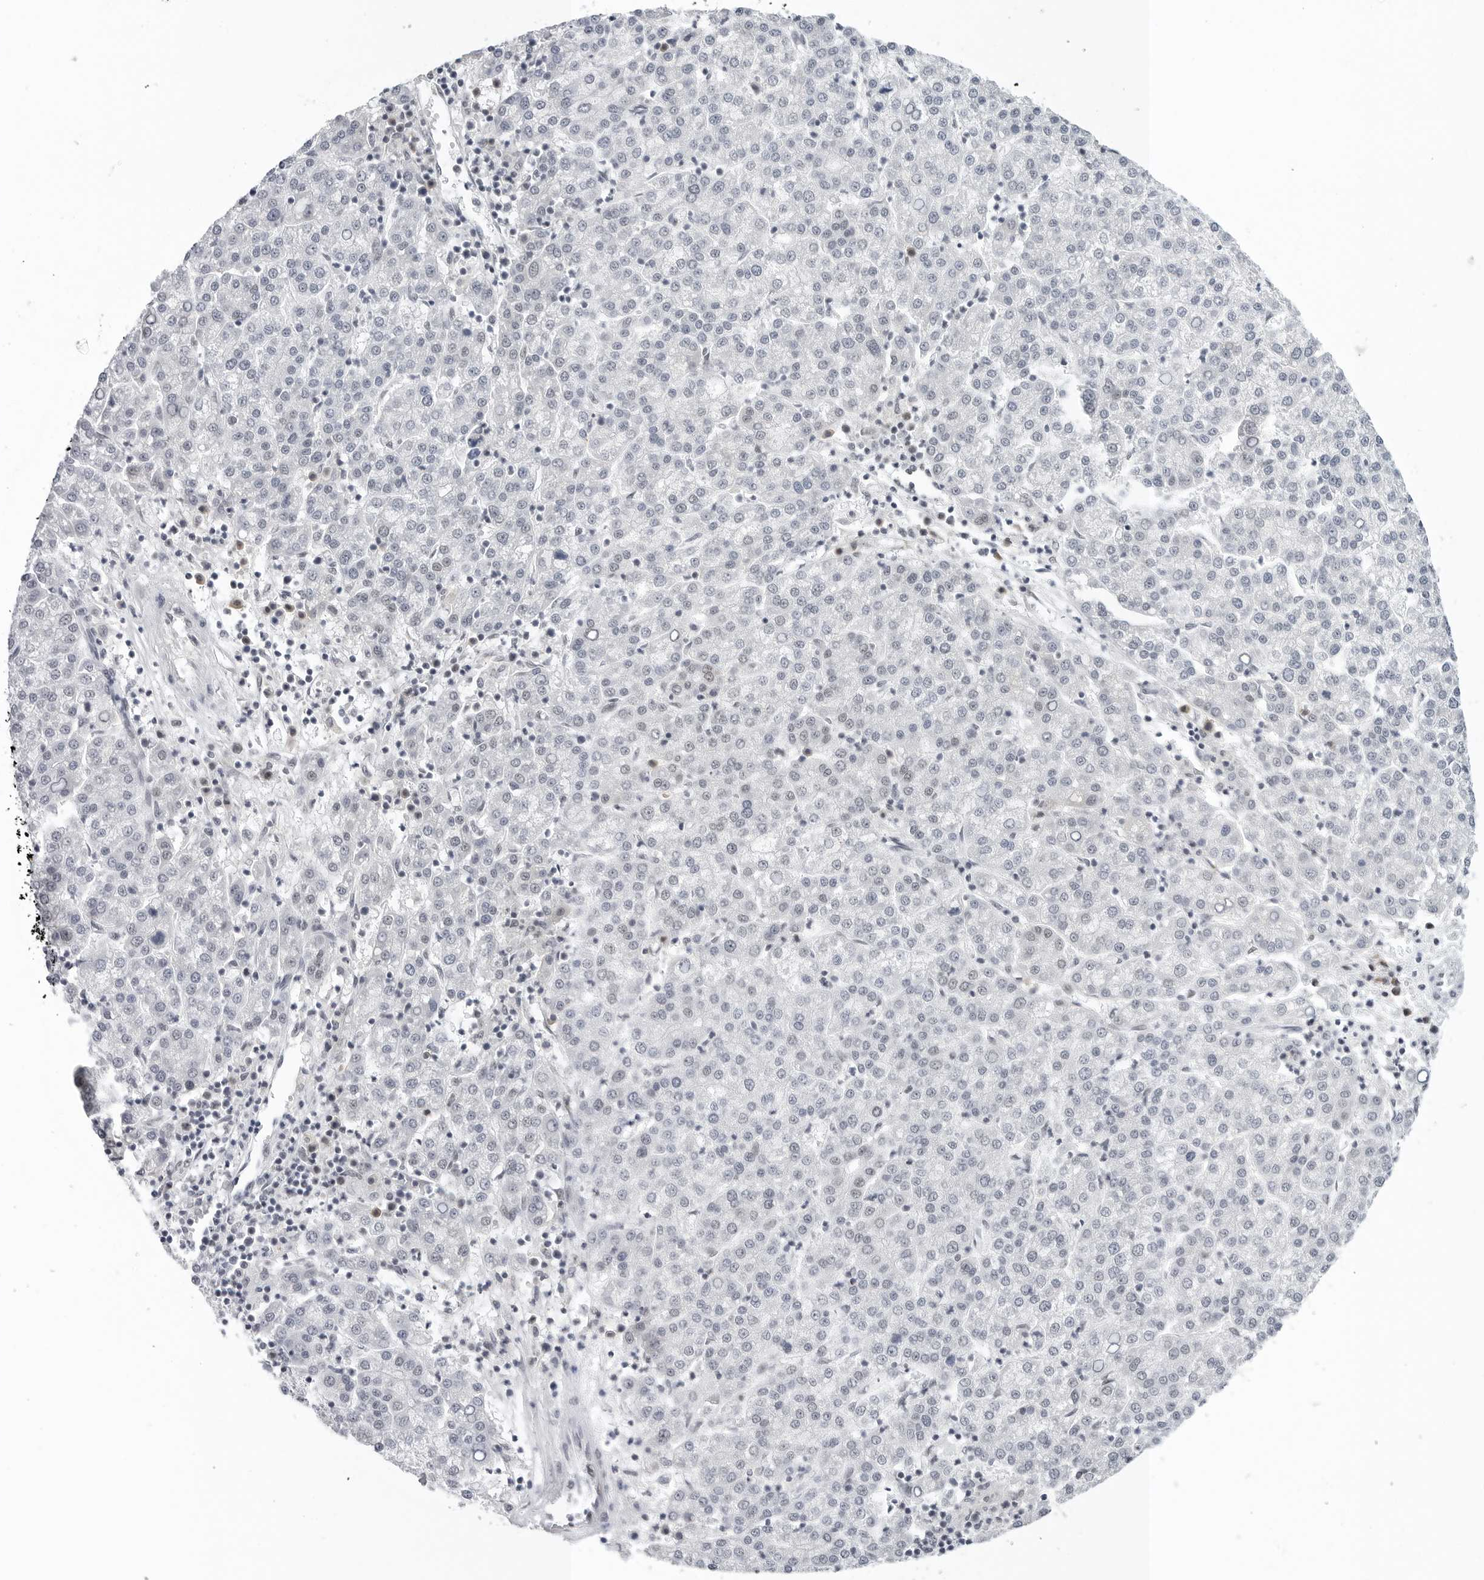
{"staining": {"intensity": "negative", "quantity": "none", "location": "none"}, "tissue": "liver cancer", "cell_type": "Tumor cells", "image_type": "cancer", "snomed": [{"axis": "morphology", "description": "Carcinoma, Hepatocellular, NOS"}, {"axis": "topography", "description": "Liver"}], "caption": "High magnification brightfield microscopy of liver hepatocellular carcinoma stained with DAB (3,3'-diaminobenzidine) (brown) and counterstained with hematoxylin (blue): tumor cells show no significant expression. (DAB immunohistochemistry with hematoxylin counter stain).", "gene": "WRAP53", "patient": {"sex": "female", "age": 58}}